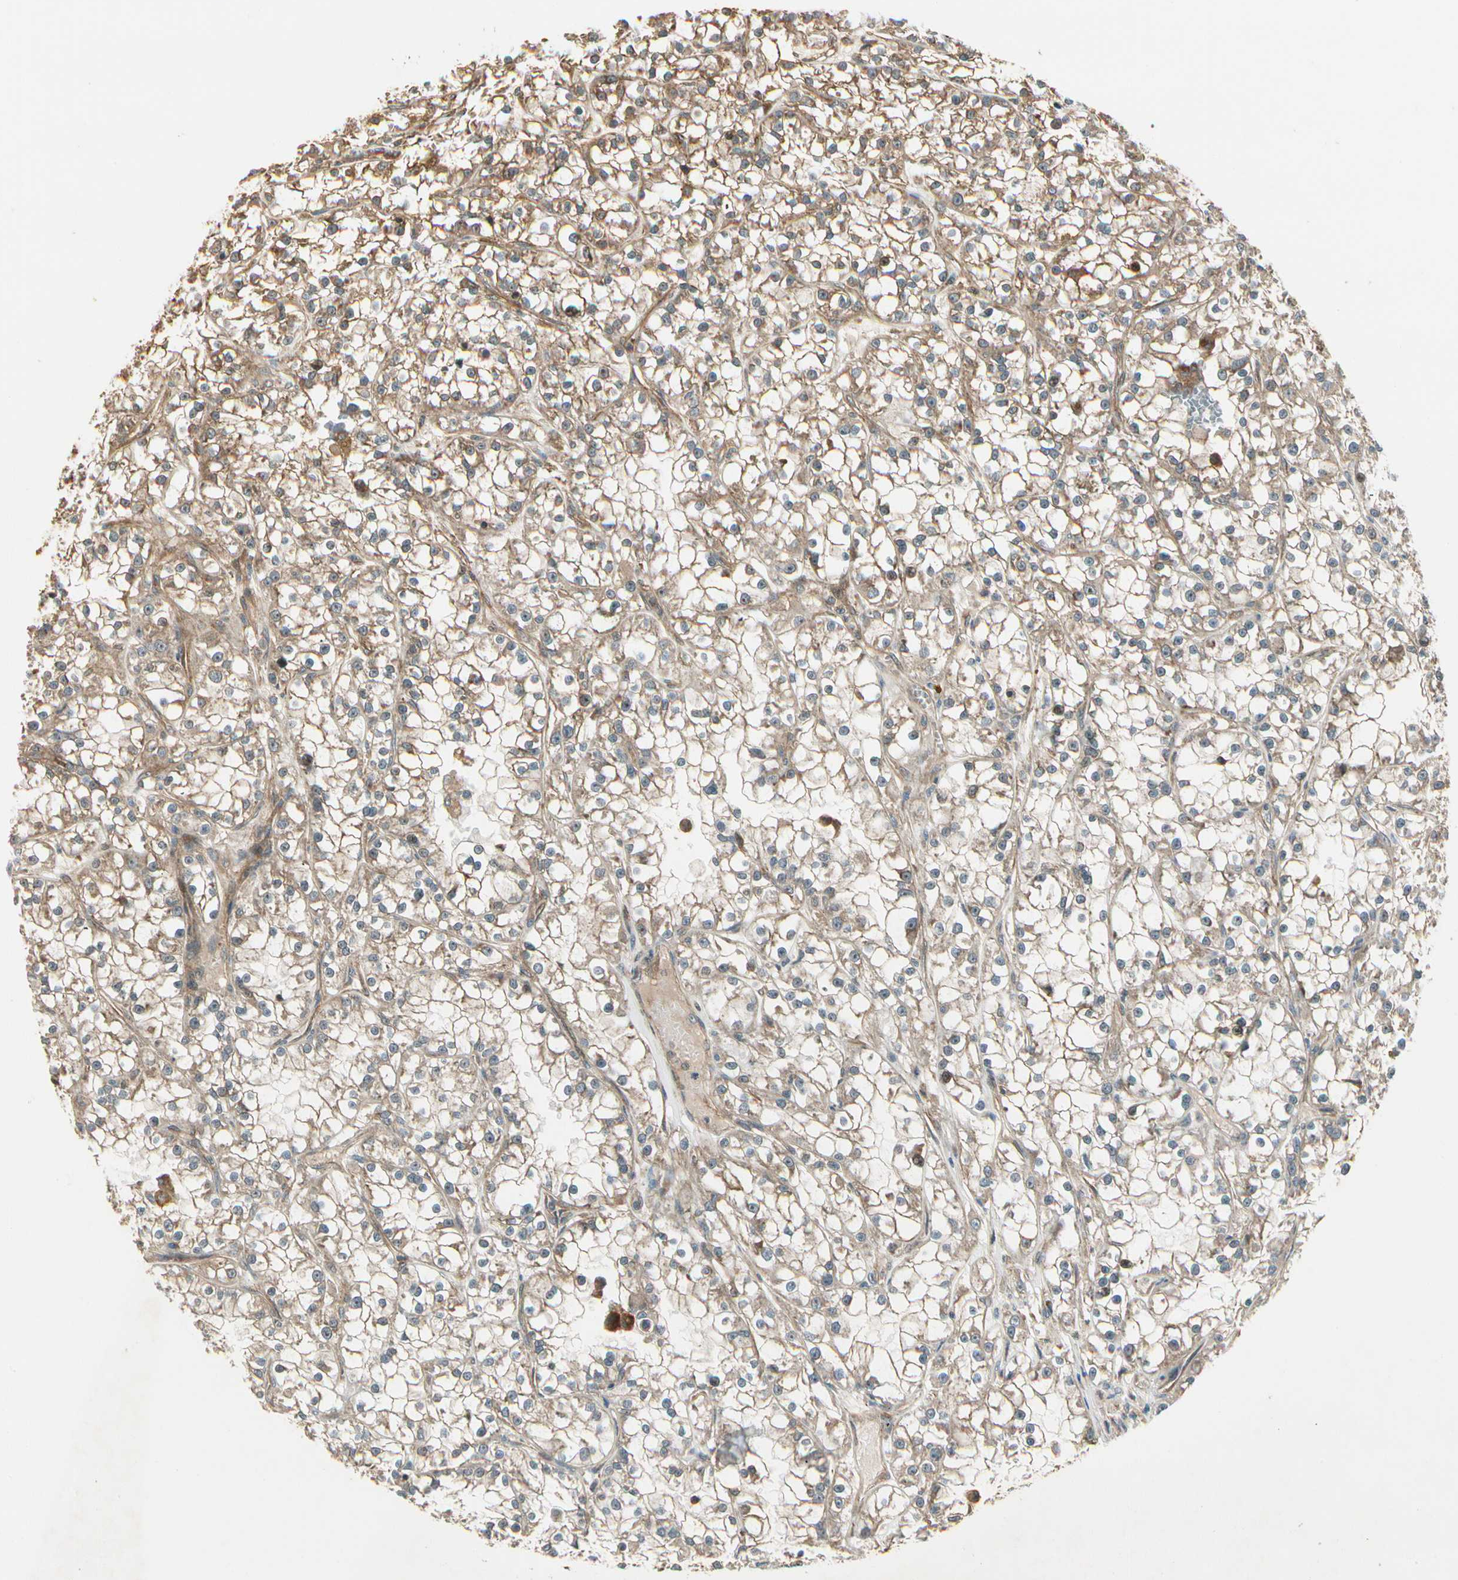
{"staining": {"intensity": "moderate", "quantity": ">75%", "location": "cytoplasmic/membranous"}, "tissue": "renal cancer", "cell_type": "Tumor cells", "image_type": "cancer", "snomed": [{"axis": "morphology", "description": "Adenocarcinoma, NOS"}, {"axis": "topography", "description": "Kidney"}], "caption": "A brown stain labels moderate cytoplasmic/membranous positivity of a protein in human renal adenocarcinoma tumor cells.", "gene": "FKBP15", "patient": {"sex": "female", "age": 52}}